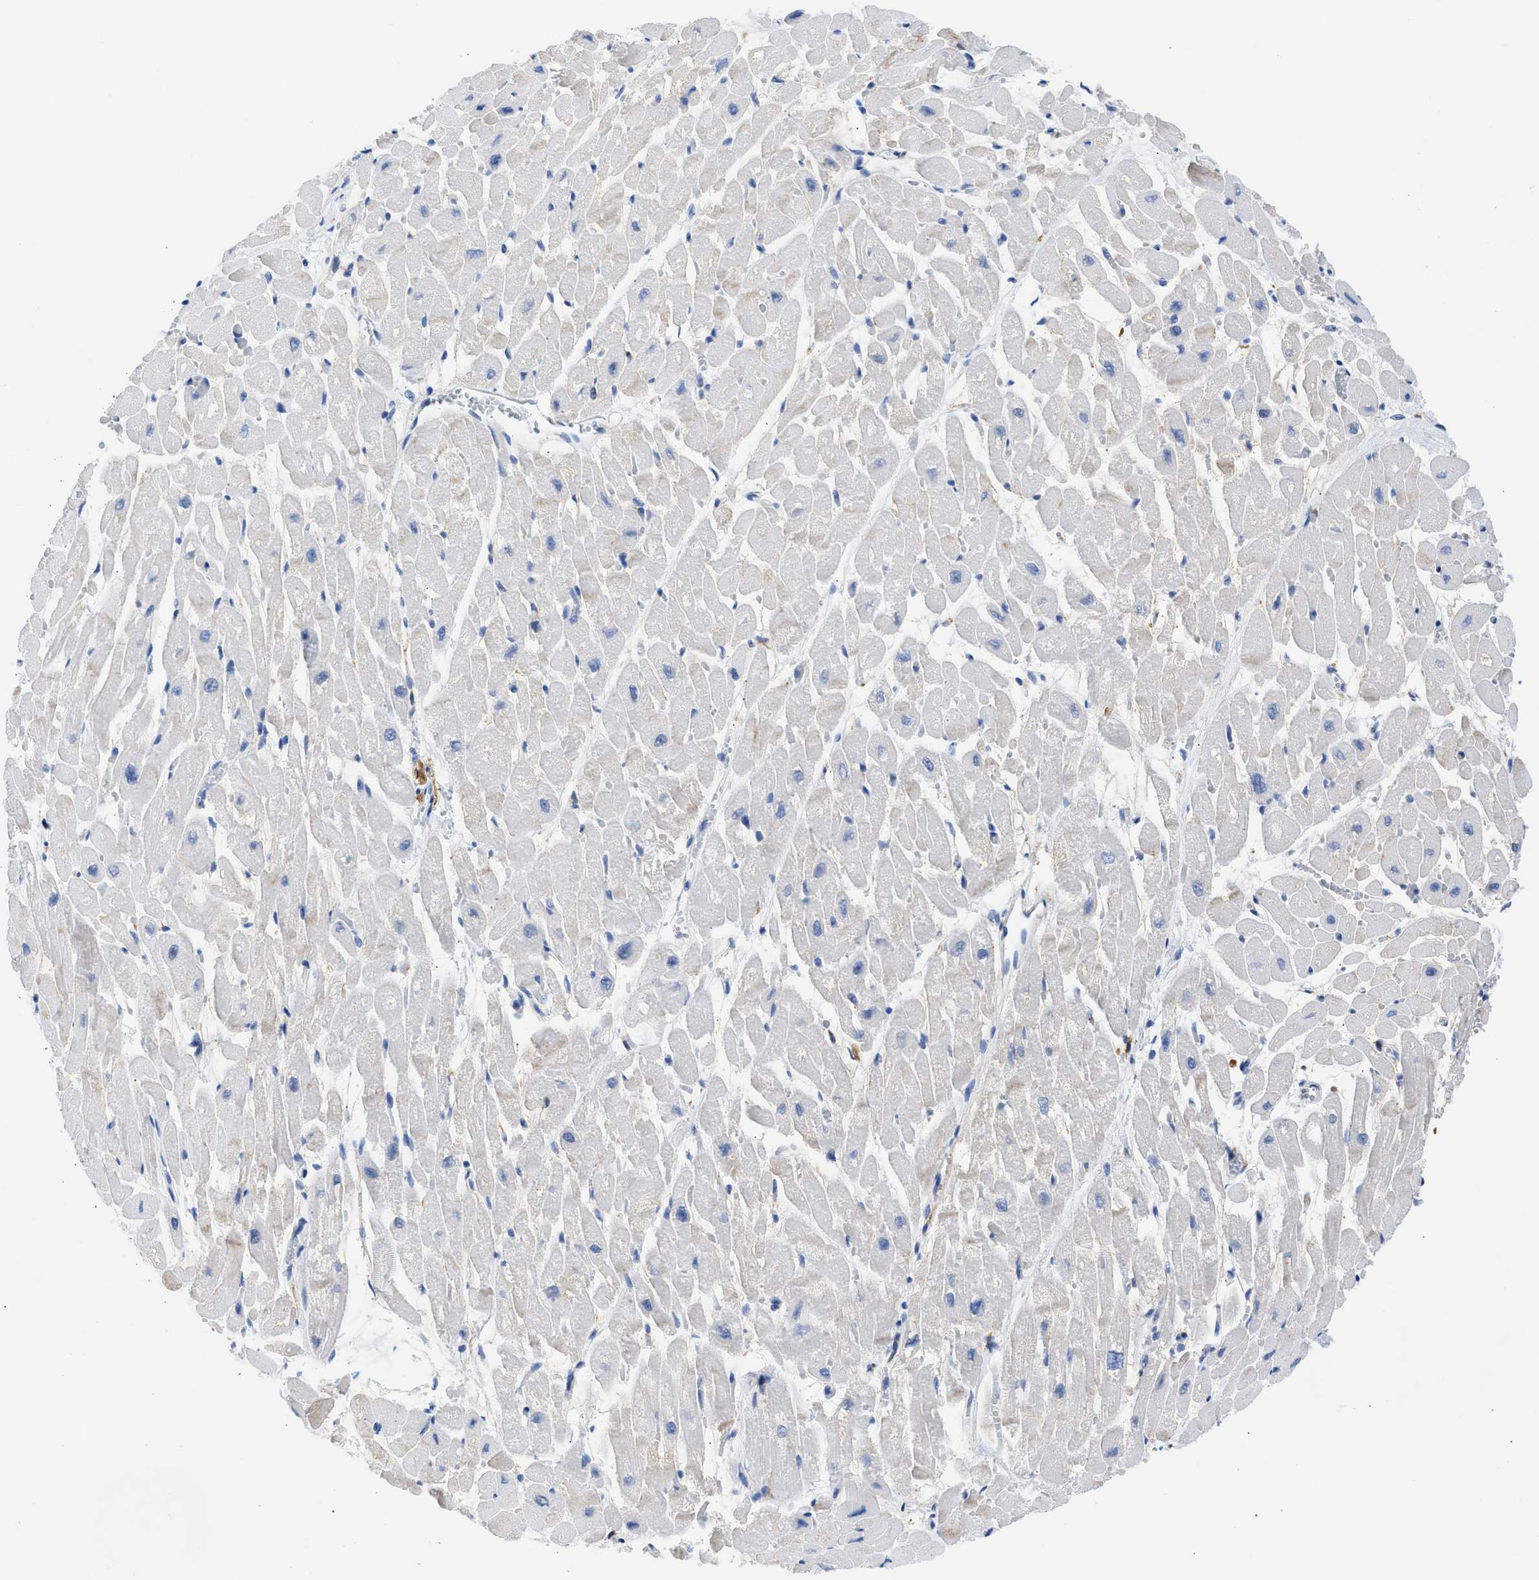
{"staining": {"intensity": "negative", "quantity": "none", "location": "none"}, "tissue": "heart muscle", "cell_type": "Cardiomyocytes", "image_type": "normal", "snomed": [{"axis": "morphology", "description": "Normal tissue, NOS"}, {"axis": "topography", "description": "Heart"}], "caption": "Immunohistochemistry photomicrograph of benign heart muscle stained for a protein (brown), which exhibits no staining in cardiomyocytes.", "gene": "NCAM1", "patient": {"sex": "male", "age": 45}}